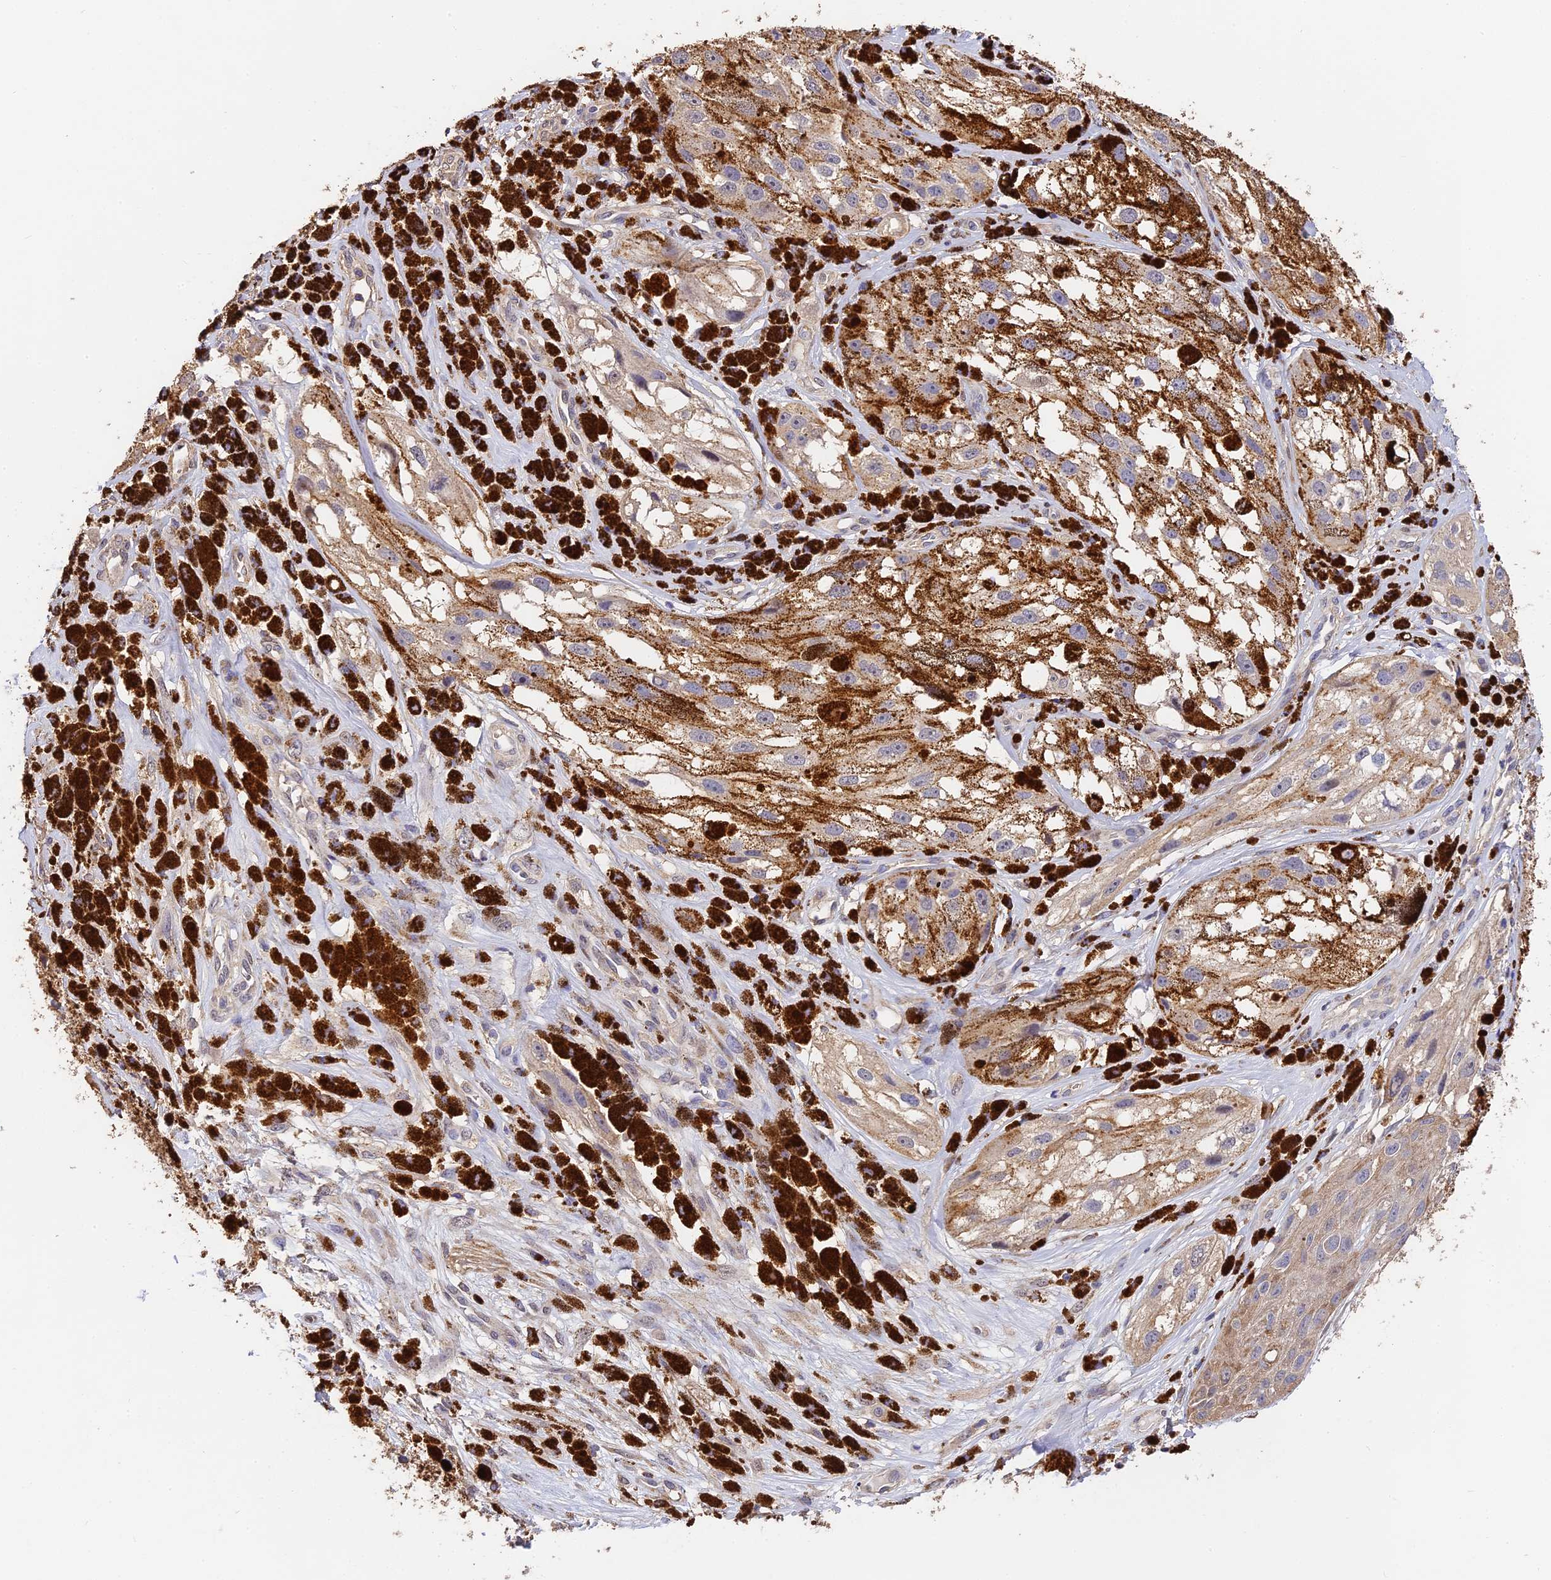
{"staining": {"intensity": "weak", "quantity": "25%-75%", "location": "cytoplasmic/membranous"}, "tissue": "melanoma", "cell_type": "Tumor cells", "image_type": "cancer", "snomed": [{"axis": "morphology", "description": "Malignant melanoma, NOS"}, {"axis": "topography", "description": "Skin"}], "caption": "Weak cytoplasmic/membranous protein staining is present in approximately 25%-75% of tumor cells in malignant melanoma. (Stains: DAB in brown, nuclei in blue, Microscopy: brightfield microscopy at high magnification).", "gene": "SLC11A1", "patient": {"sex": "male", "age": 88}}